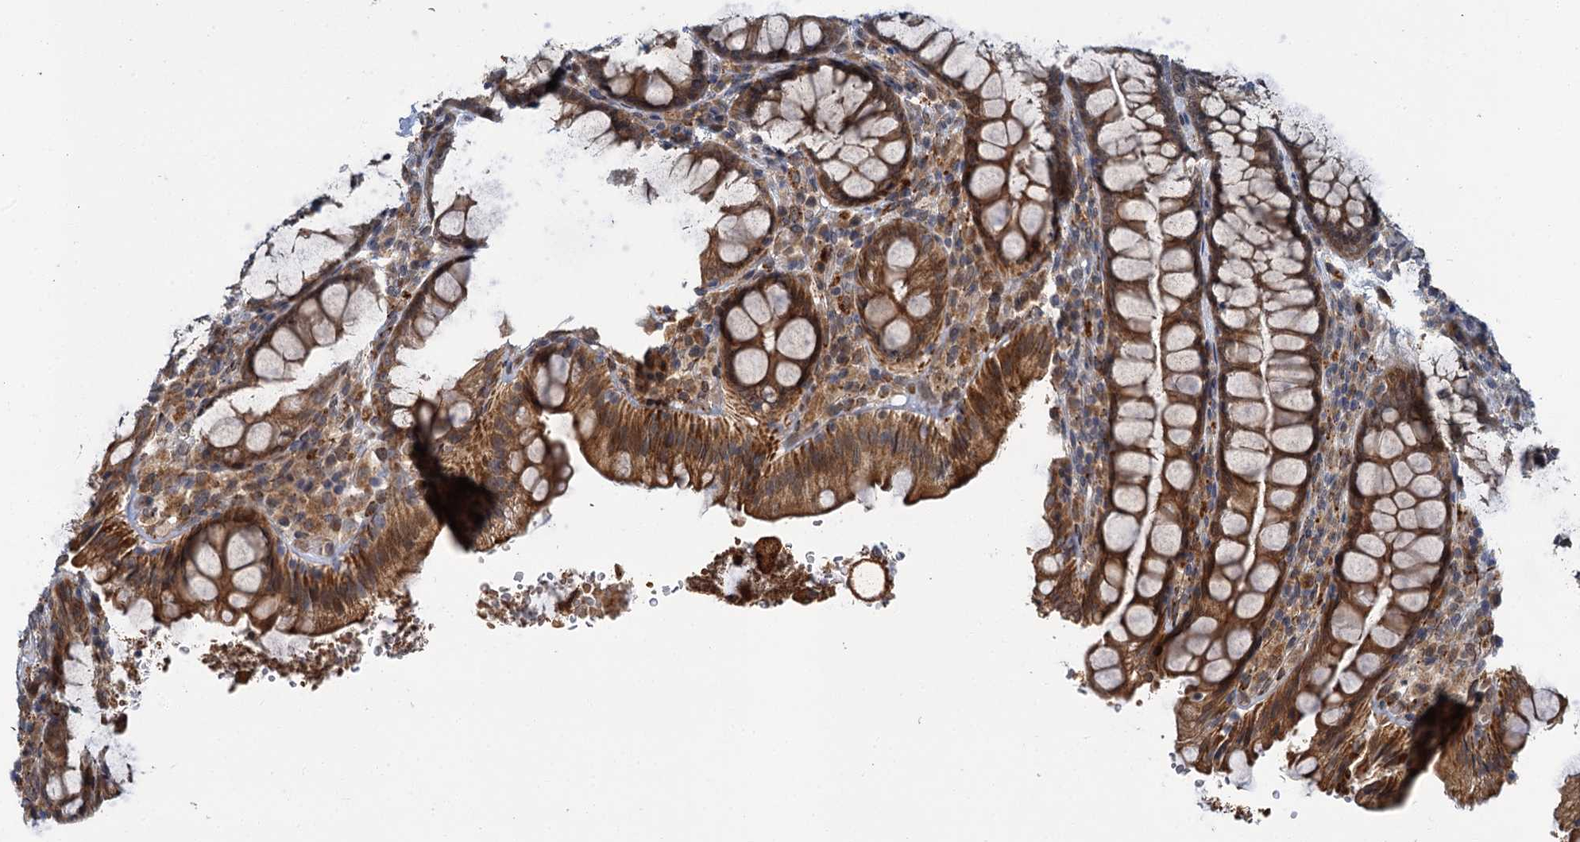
{"staining": {"intensity": "moderate", "quantity": ">75%", "location": "cytoplasmic/membranous"}, "tissue": "rectum", "cell_type": "Glandular cells", "image_type": "normal", "snomed": [{"axis": "morphology", "description": "Normal tissue, NOS"}, {"axis": "topography", "description": "Rectum"}], "caption": "Immunohistochemical staining of normal human rectum reveals medium levels of moderate cytoplasmic/membranous staining in about >75% of glandular cells. Ihc stains the protein in brown and the nuclei are stained blue.", "gene": "APBA2", "patient": {"sex": "male", "age": 83}}